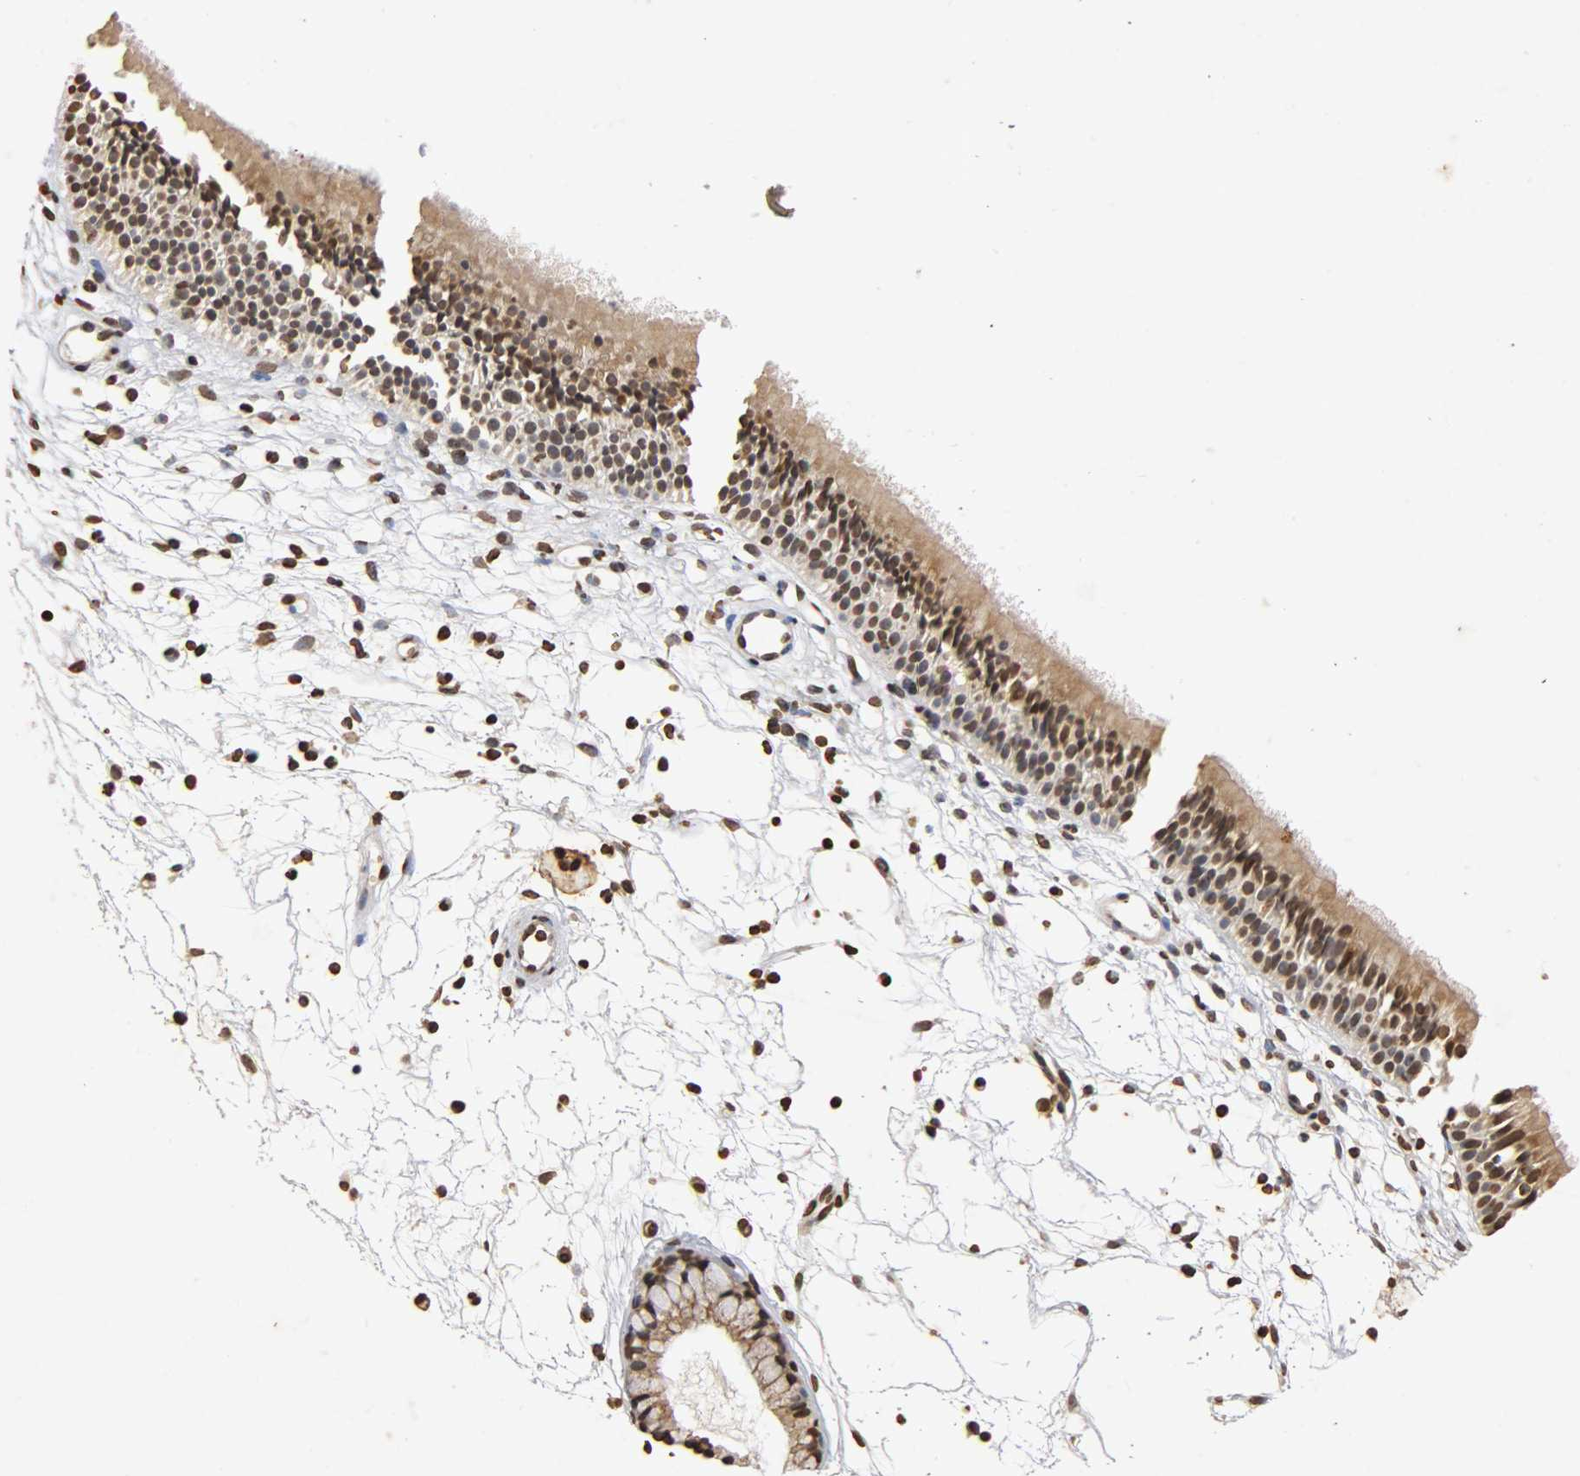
{"staining": {"intensity": "moderate", "quantity": "25%-75%", "location": "nuclear"}, "tissue": "nasopharynx", "cell_type": "Respiratory epithelial cells", "image_type": "normal", "snomed": [{"axis": "morphology", "description": "Normal tissue, NOS"}, {"axis": "topography", "description": "Nasopharynx"}], "caption": "Normal nasopharynx reveals moderate nuclear expression in approximately 25%-75% of respiratory epithelial cells, visualized by immunohistochemistry. The protein of interest is shown in brown color, while the nuclei are stained blue.", "gene": "ERCC2", "patient": {"sex": "female", "age": 54}}